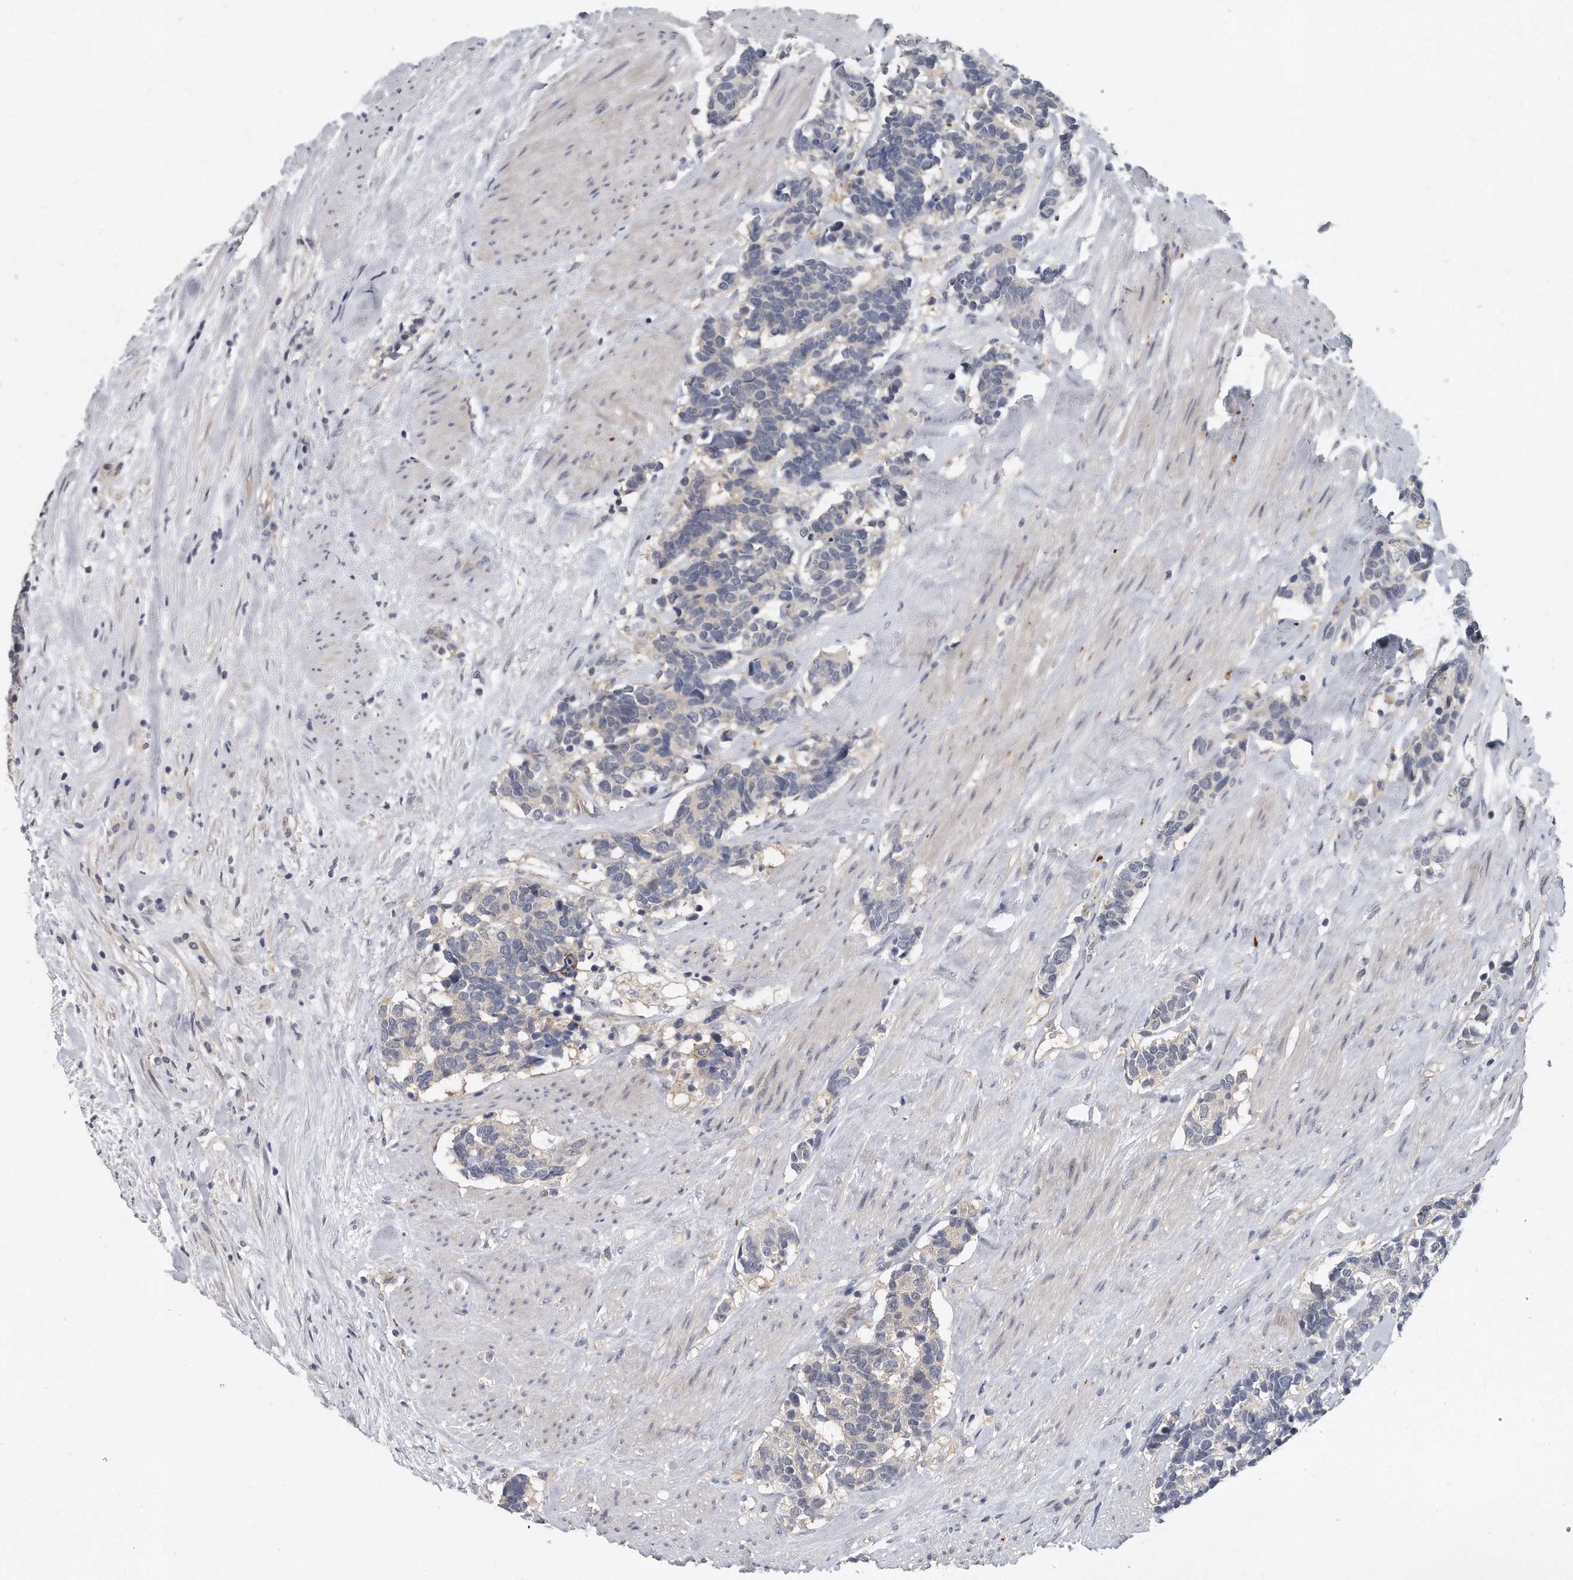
{"staining": {"intensity": "negative", "quantity": "none", "location": "none"}, "tissue": "carcinoid", "cell_type": "Tumor cells", "image_type": "cancer", "snomed": [{"axis": "morphology", "description": "Carcinoma, NOS"}, {"axis": "morphology", "description": "Carcinoid, malignant, NOS"}, {"axis": "topography", "description": "Urinary bladder"}], "caption": "Carcinoid stained for a protein using immunohistochemistry displays no staining tumor cells.", "gene": "KLHL7", "patient": {"sex": "male", "age": 57}}